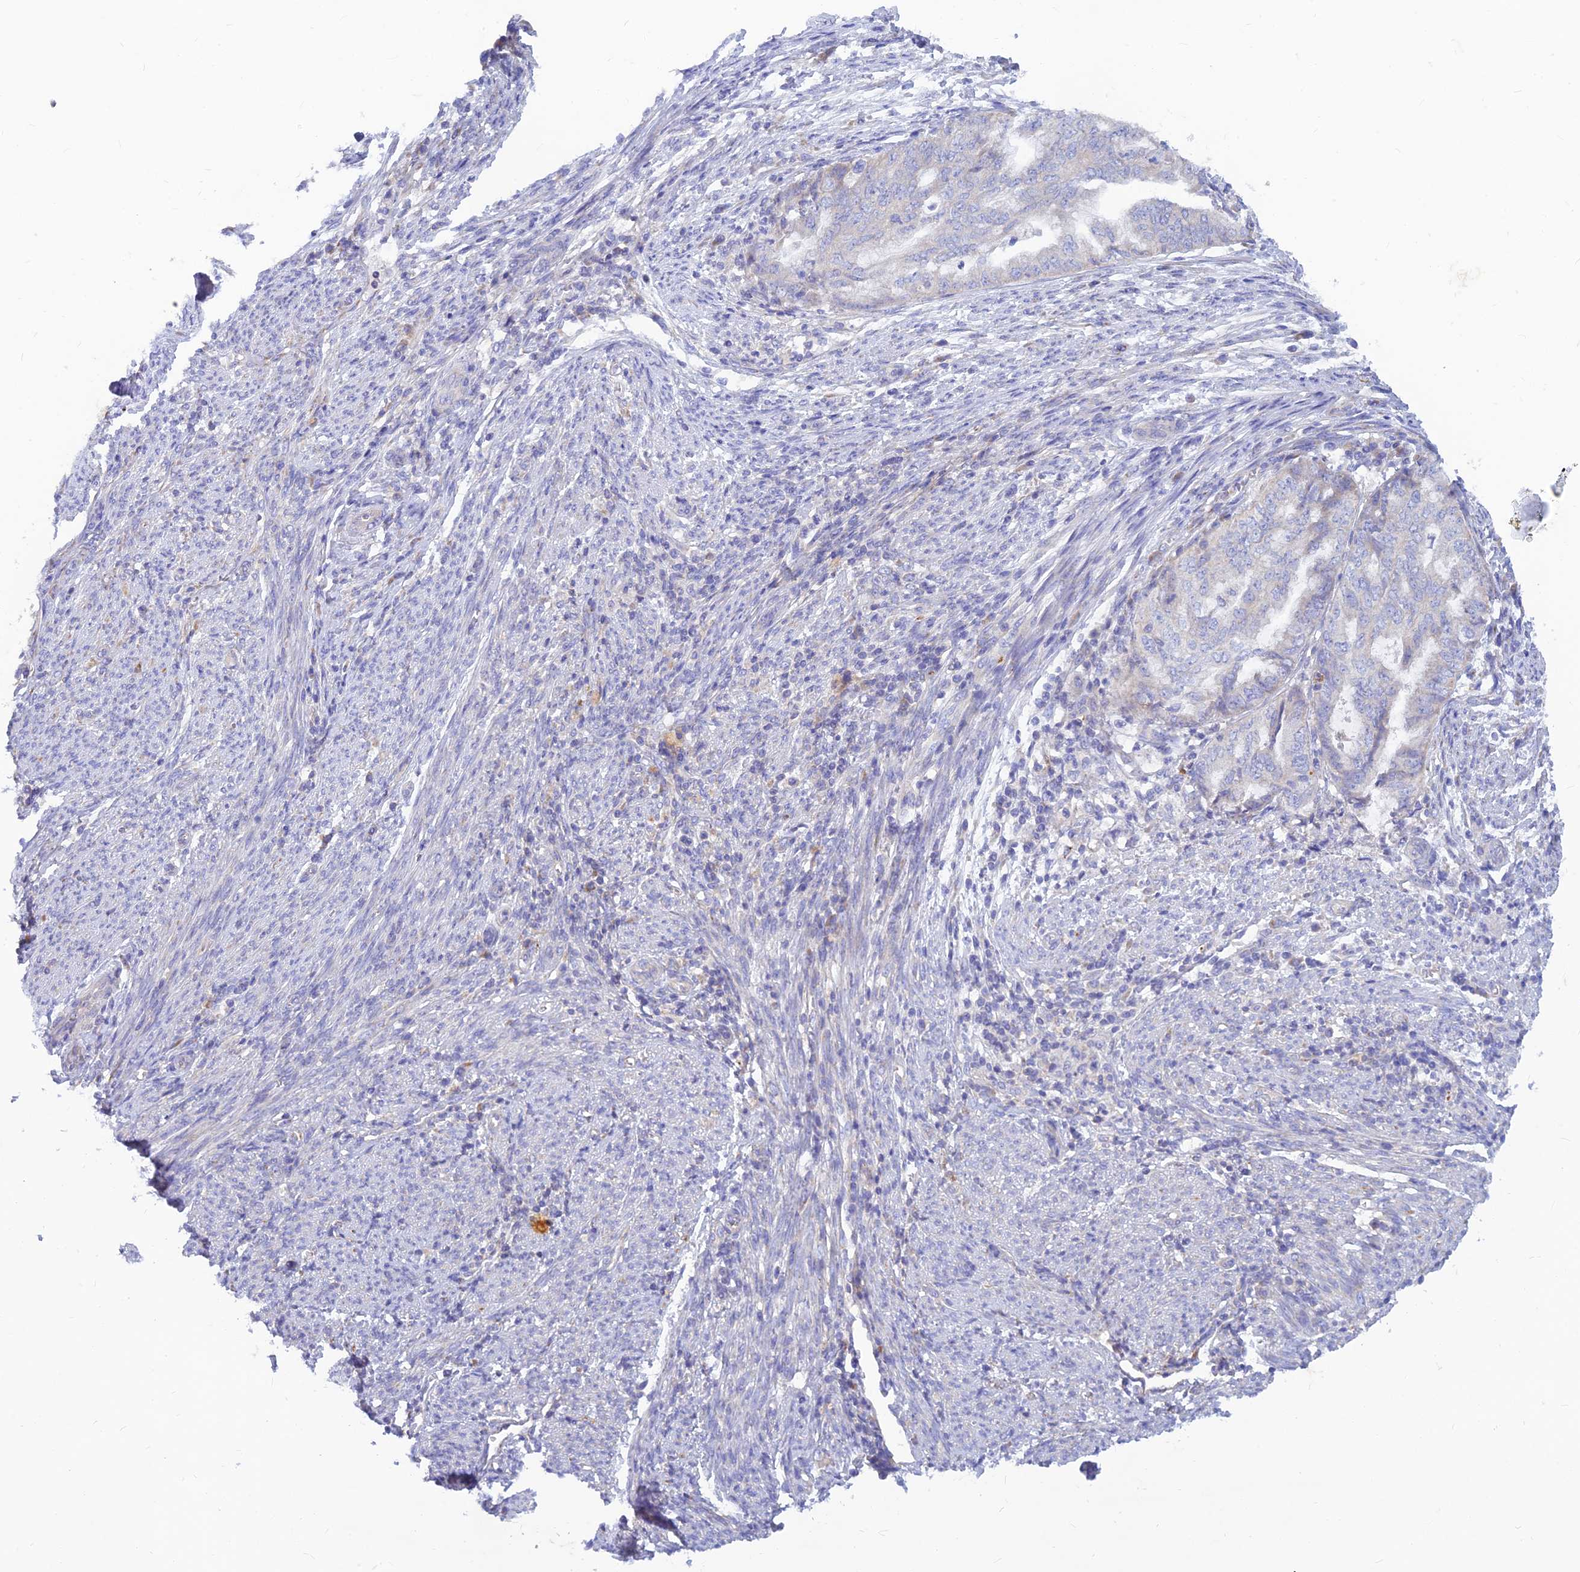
{"staining": {"intensity": "negative", "quantity": "none", "location": "none"}, "tissue": "endometrial cancer", "cell_type": "Tumor cells", "image_type": "cancer", "snomed": [{"axis": "morphology", "description": "Adenocarcinoma, NOS"}, {"axis": "topography", "description": "Endometrium"}], "caption": "High power microscopy image of an immunohistochemistry (IHC) photomicrograph of adenocarcinoma (endometrial), revealing no significant expression in tumor cells.", "gene": "TMEM30B", "patient": {"sex": "female", "age": 79}}